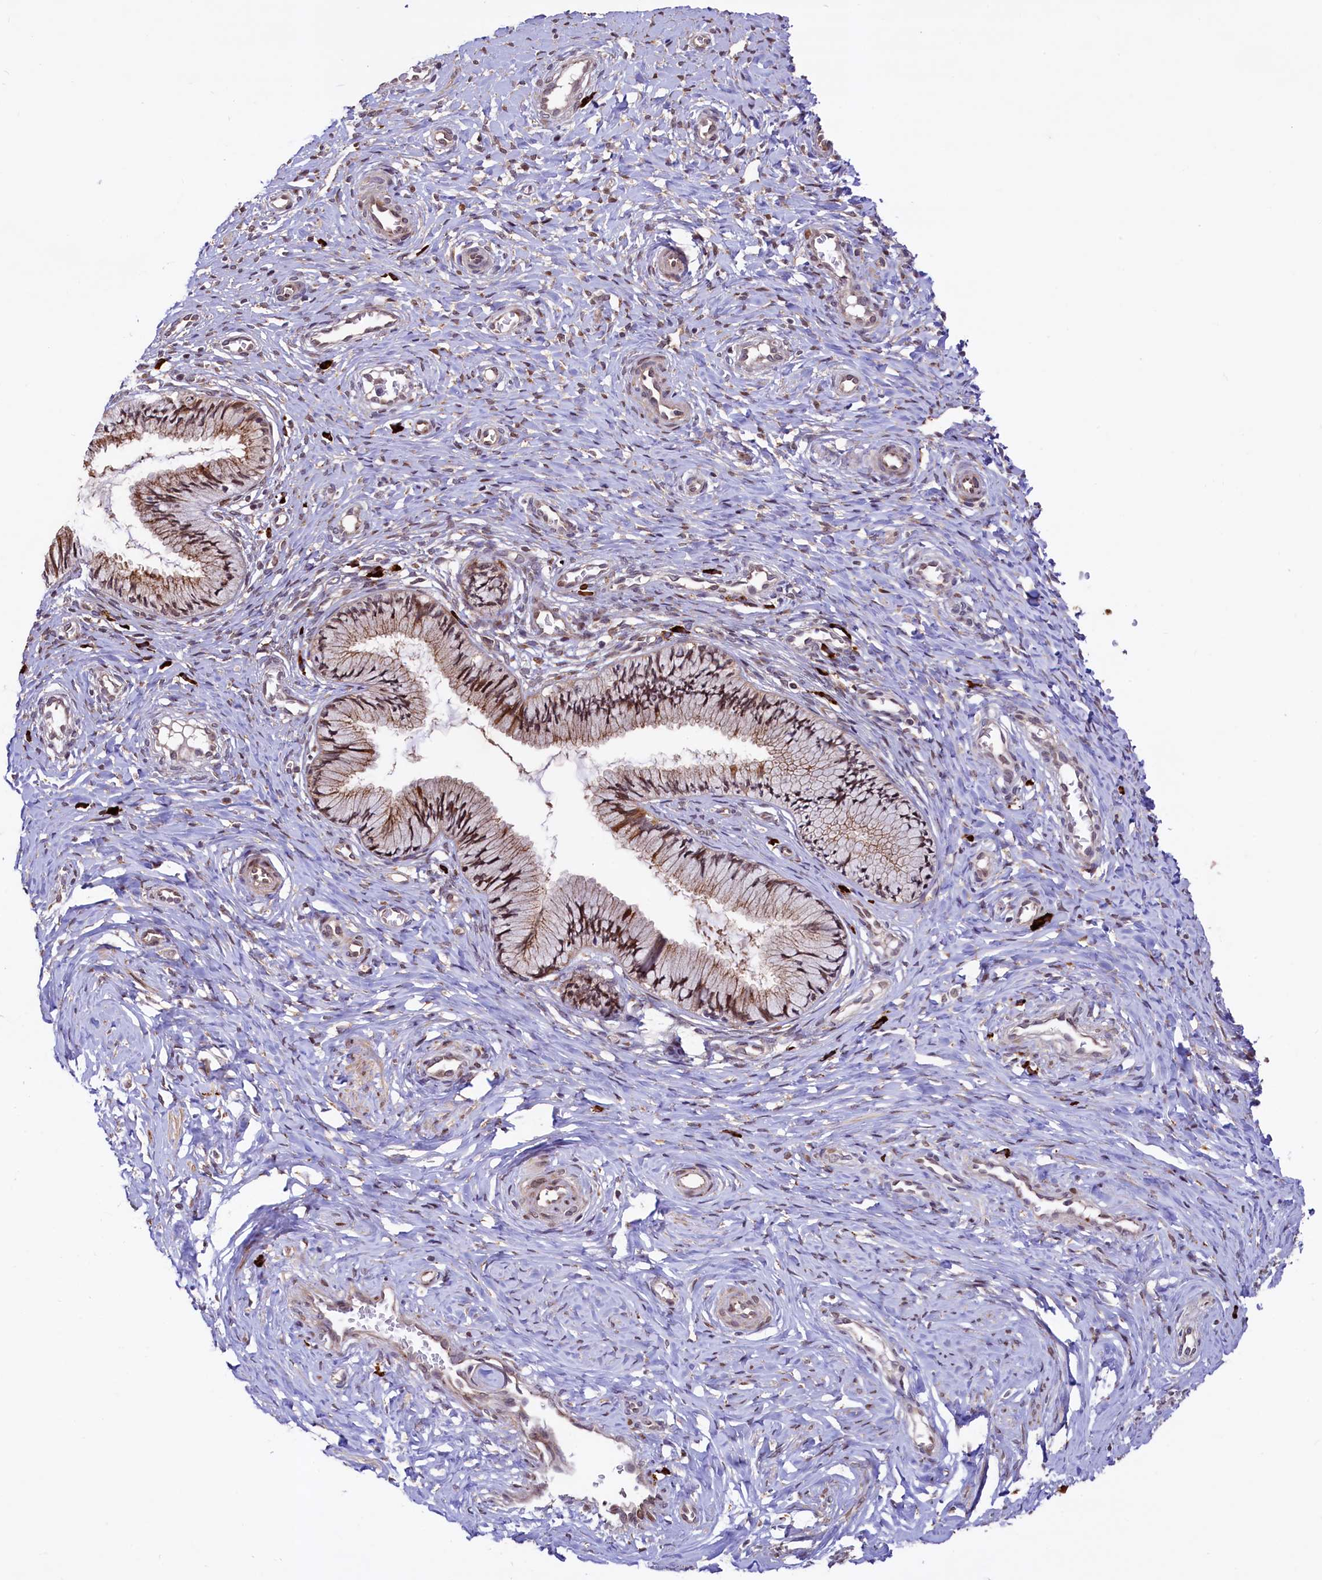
{"staining": {"intensity": "moderate", "quantity": ">75%", "location": "cytoplasmic/membranous,nuclear"}, "tissue": "cervix", "cell_type": "Glandular cells", "image_type": "normal", "snomed": [{"axis": "morphology", "description": "Normal tissue, NOS"}, {"axis": "topography", "description": "Cervix"}], "caption": "Immunohistochemistry (IHC) of unremarkable human cervix displays medium levels of moderate cytoplasmic/membranous,nuclear staining in about >75% of glandular cells.", "gene": "C5orf15", "patient": {"sex": "female", "age": 27}}